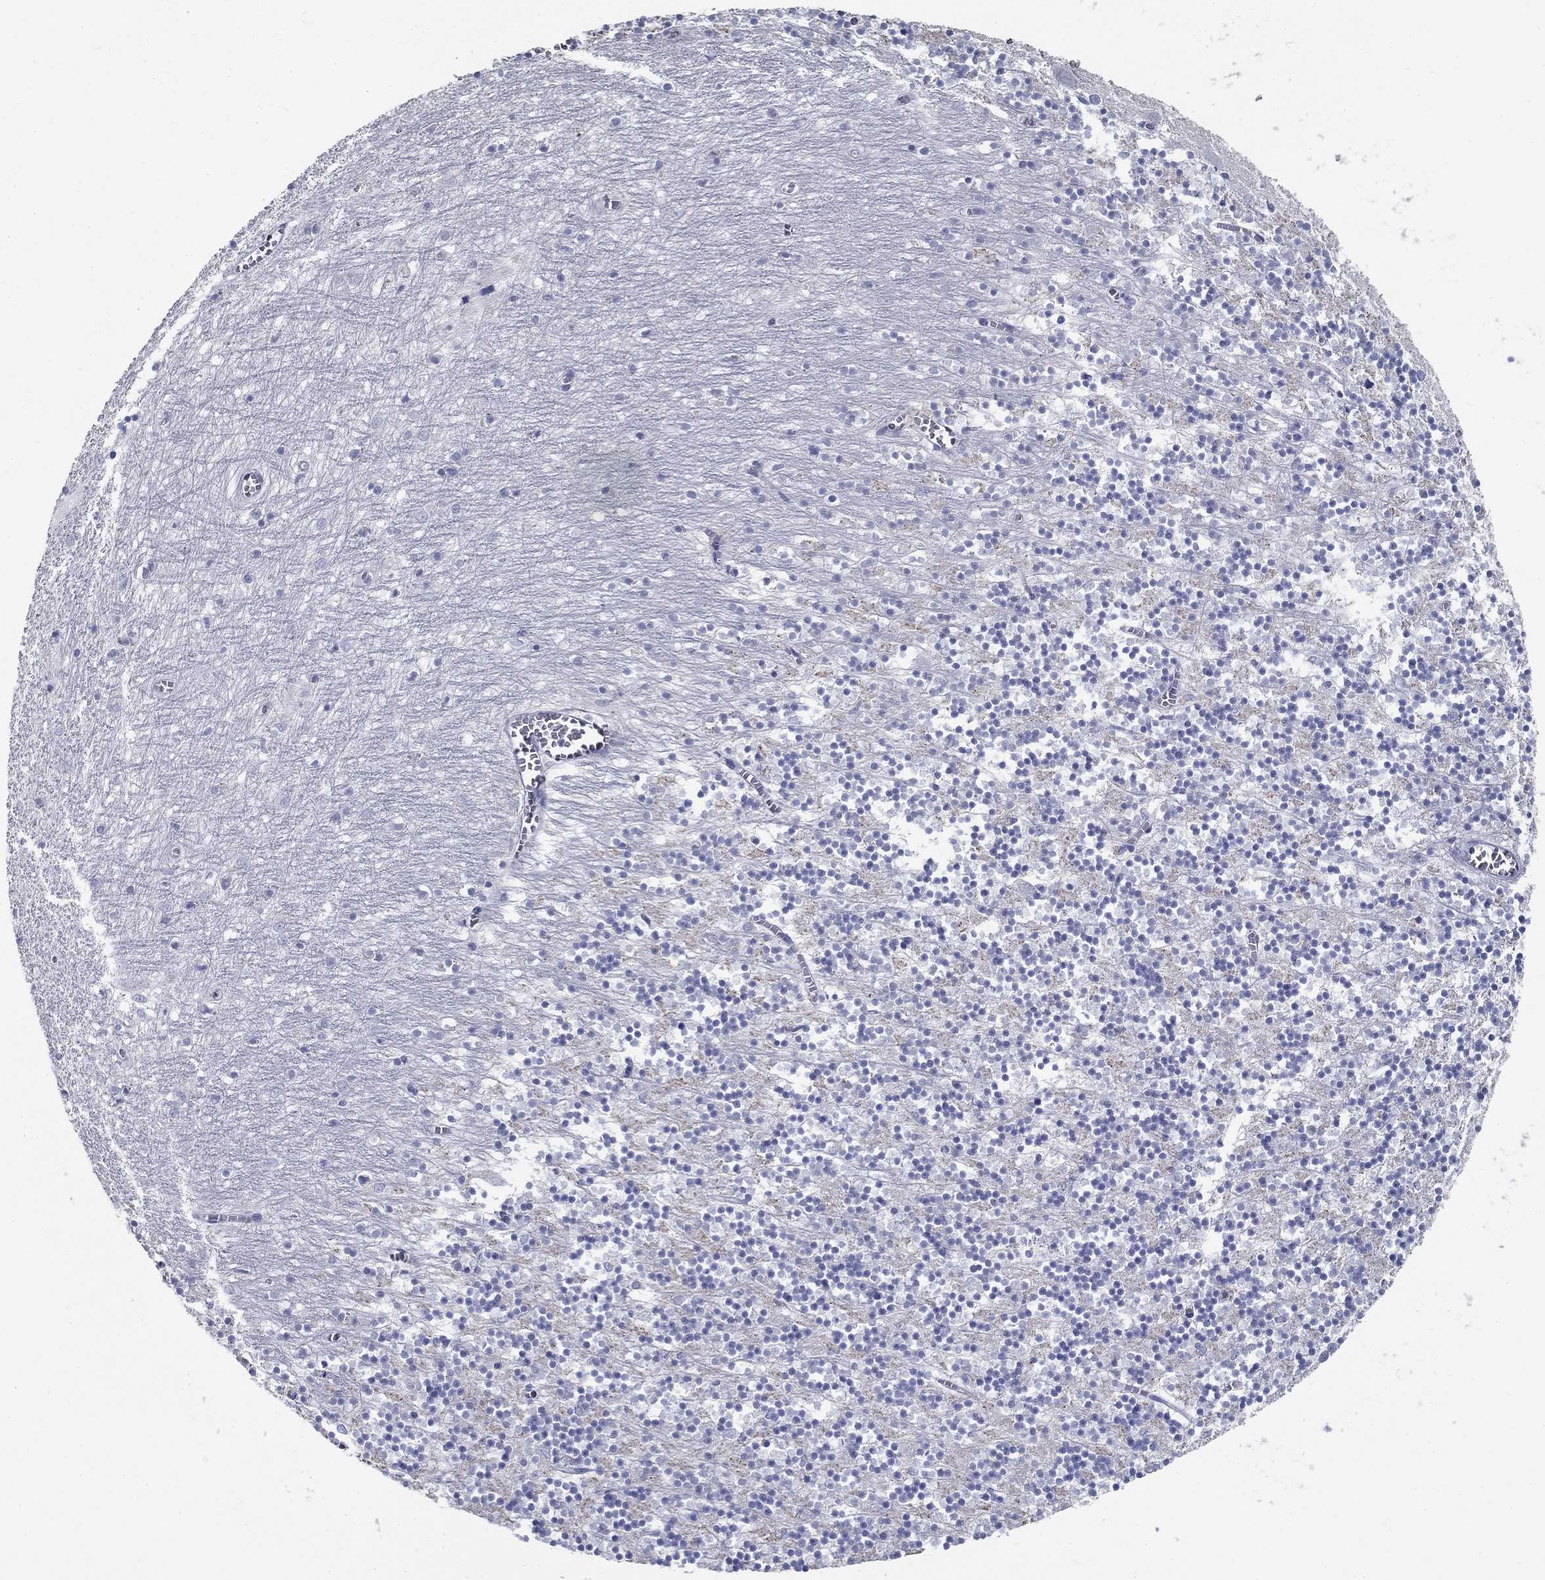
{"staining": {"intensity": "negative", "quantity": "none", "location": "none"}, "tissue": "cerebellum", "cell_type": "Cells in granular layer", "image_type": "normal", "snomed": [{"axis": "morphology", "description": "Normal tissue, NOS"}, {"axis": "topography", "description": "Cerebellum"}], "caption": "A micrograph of human cerebellum is negative for staining in cells in granular layer. (Brightfield microscopy of DAB immunohistochemistry at high magnification).", "gene": "ENSG00000290147", "patient": {"sex": "female", "age": 64}}